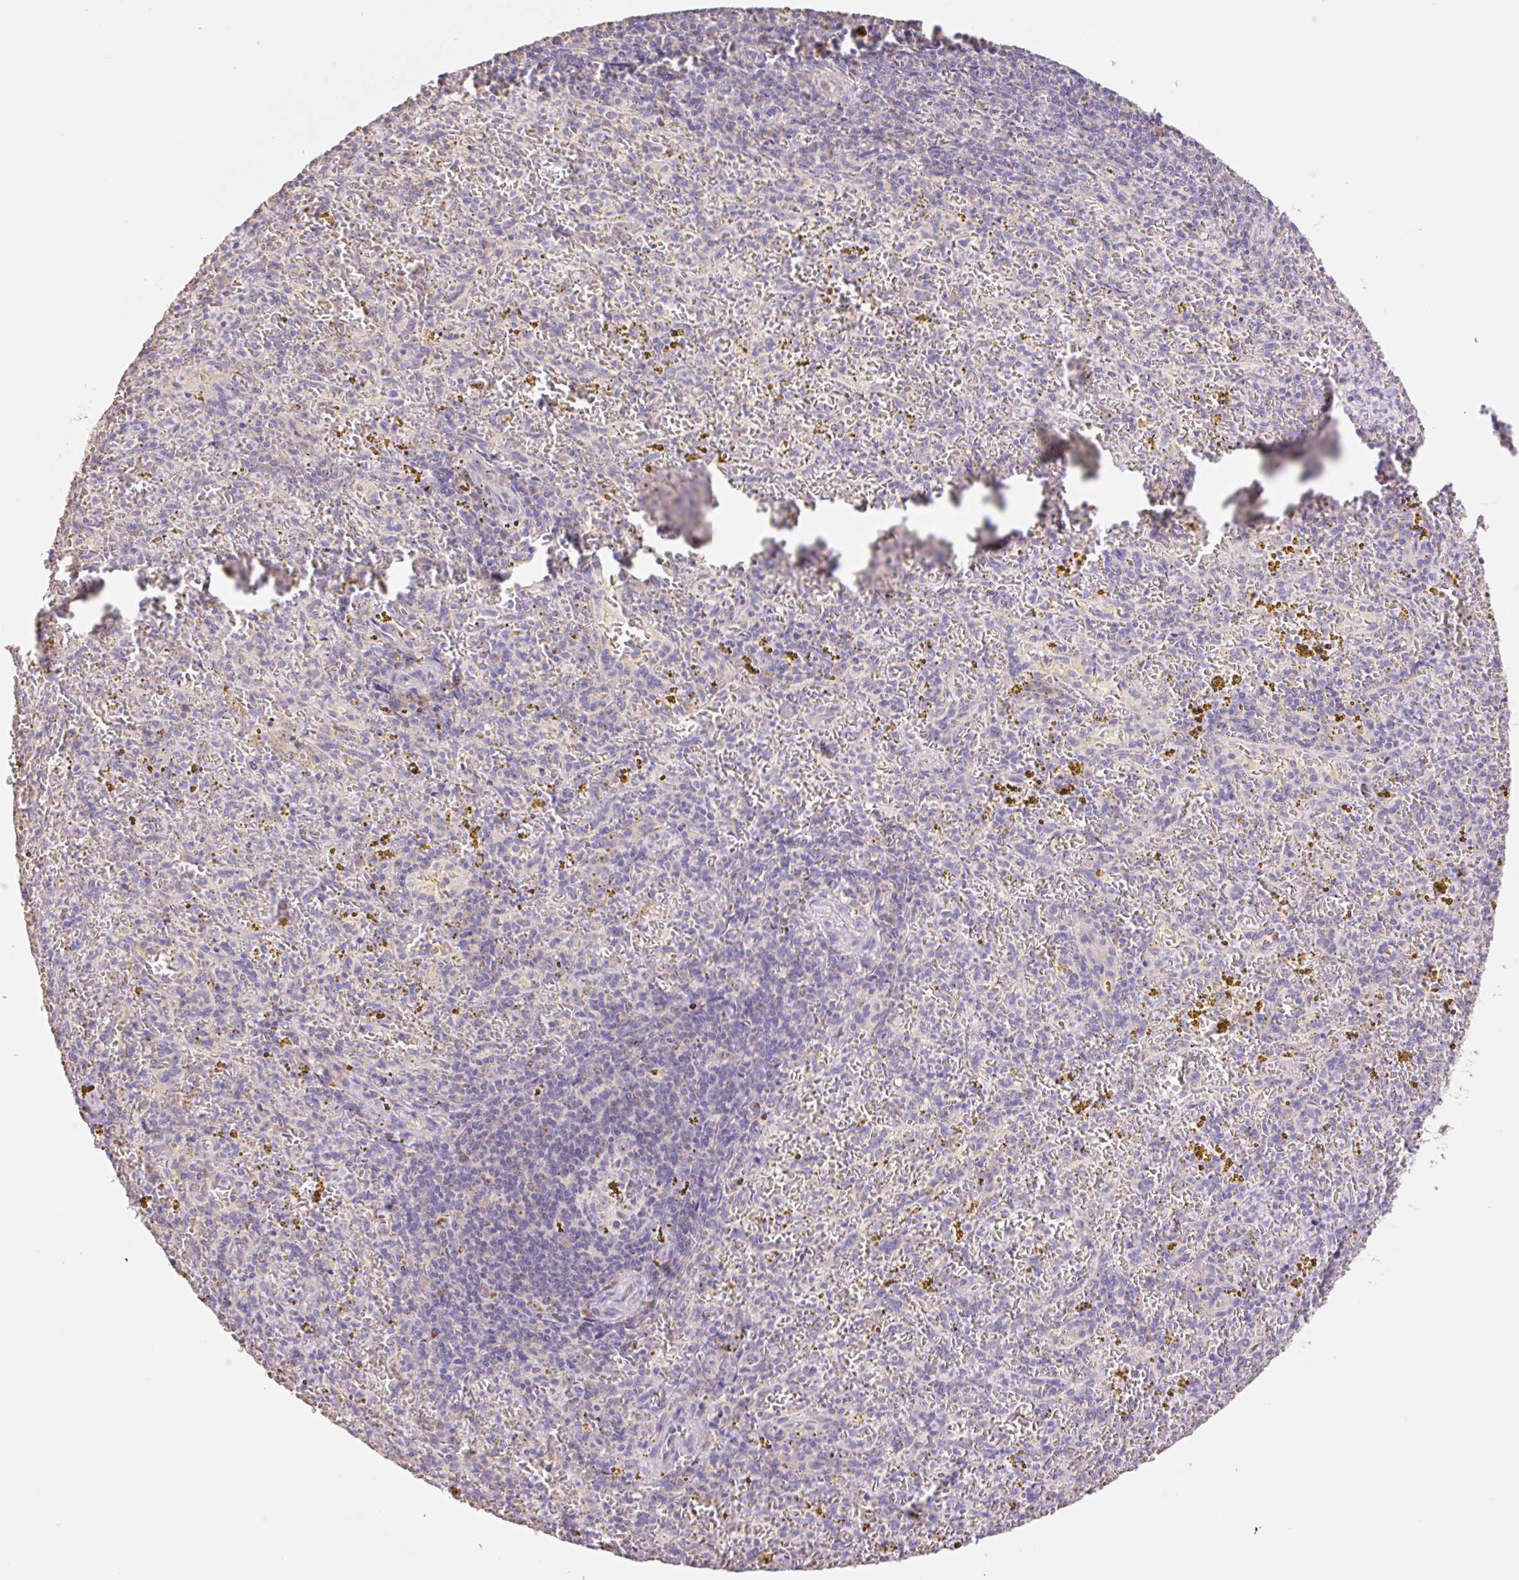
{"staining": {"intensity": "negative", "quantity": "none", "location": "none"}, "tissue": "spleen", "cell_type": "Cells in red pulp", "image_type": "normal", "snomed": [{"axis": "morphology", "description": "Normal tissue, NOS"}, {"axis": "topography", "description": "Spleen"}], "caption": "A high-resolution photomicrograph shows IHC staining of benign spleen, which exhibits no significant staining in cells in red pulp.", "gene": "COPZ2", "patient": {"sex": "male", "age": 57}}